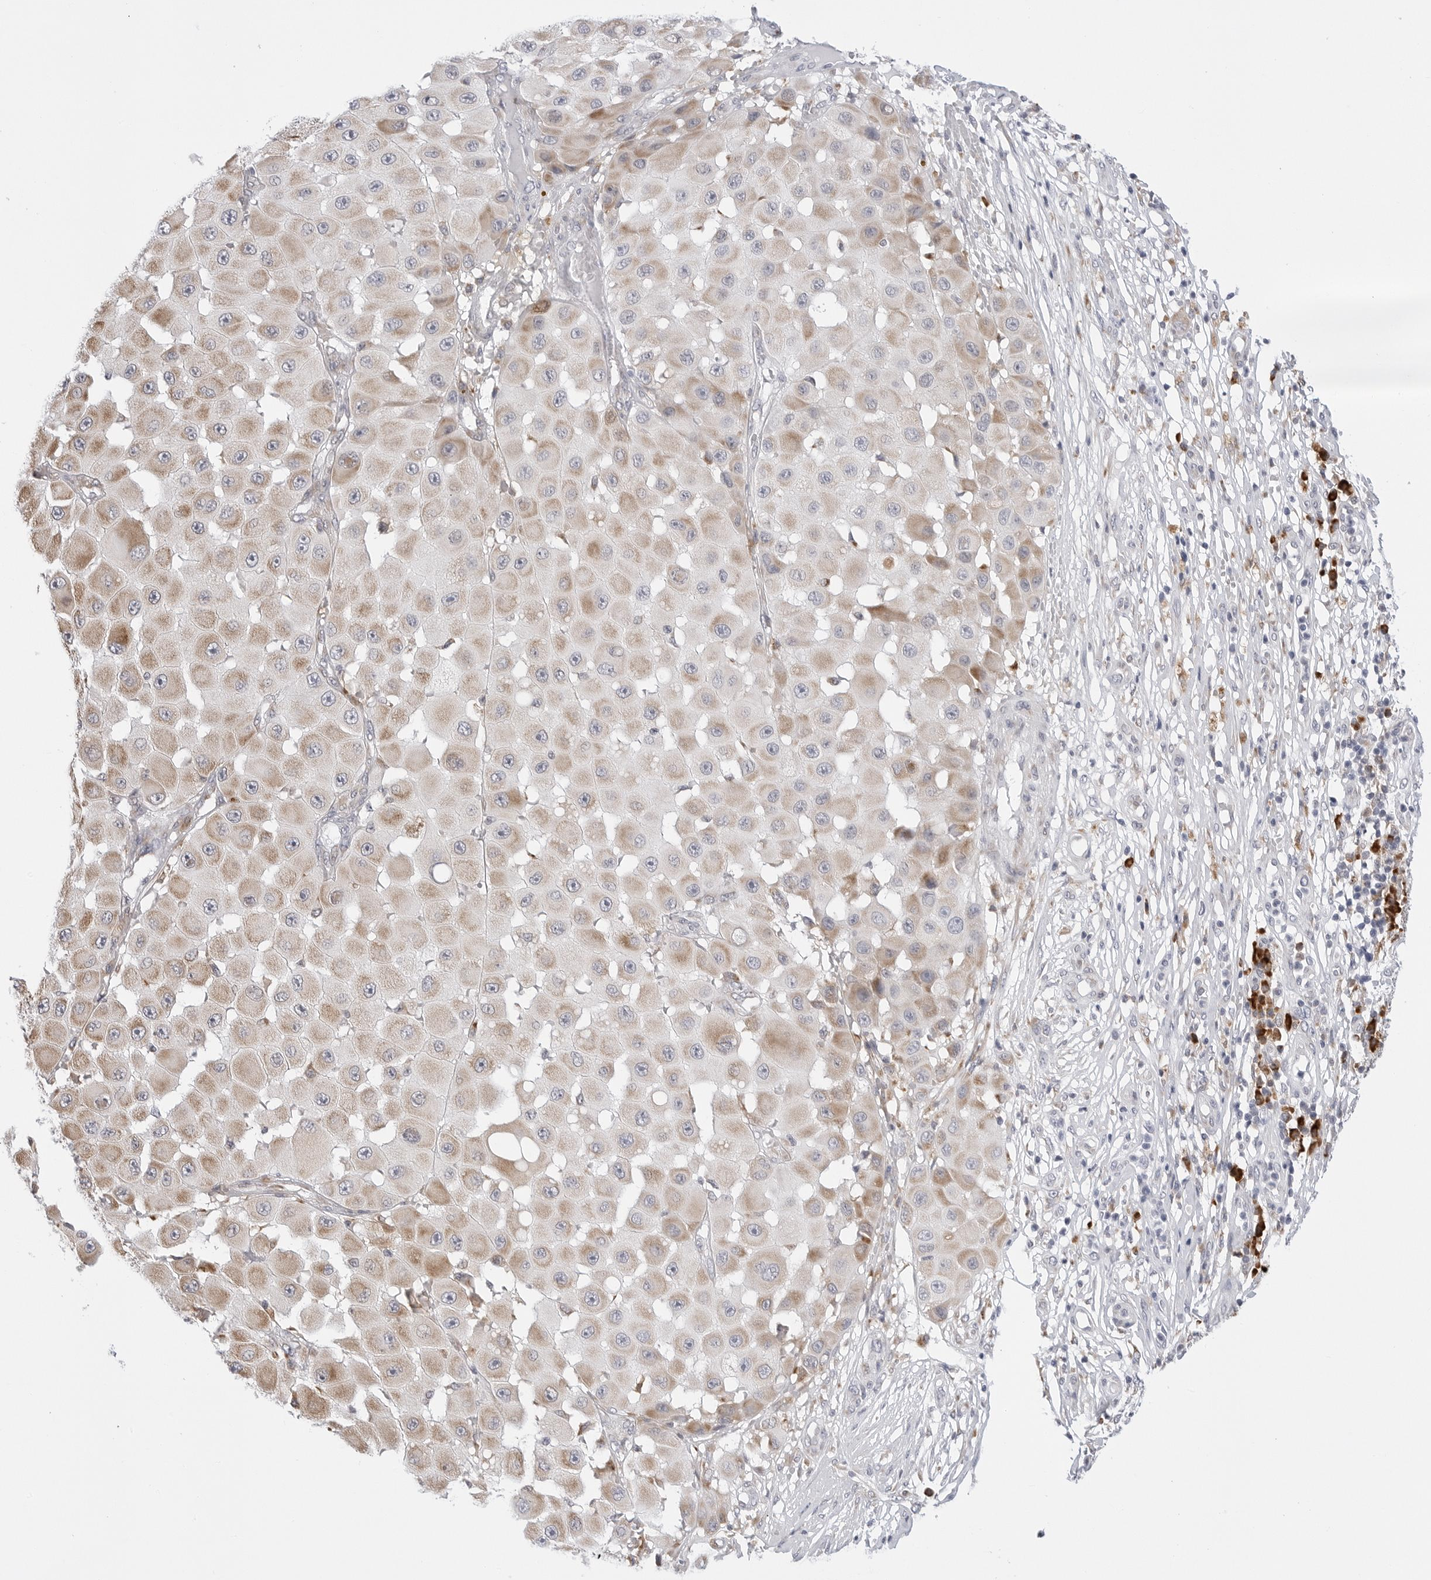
{"staining": {"intensity": "moderate", "quantity": ">75%", "location": "cytoplasmic/membranous"}, "tissue": "melanoma", "cell_type": "Tumor cells", "image_type": "cancer", "snomed": [{"axis": "morphology", "description": "Malignant melanoma, NOS"}, {"axis": "topography", "description": "Skin"}], "caption": "Malignant melanoma stained with DAB IHC demonstrates medium levels of moderate cytoplasmic/membranous positivity in about >75% of tumor cells.", "gene": "RPN1", "patient": {"sex": "female", "age": 81}}